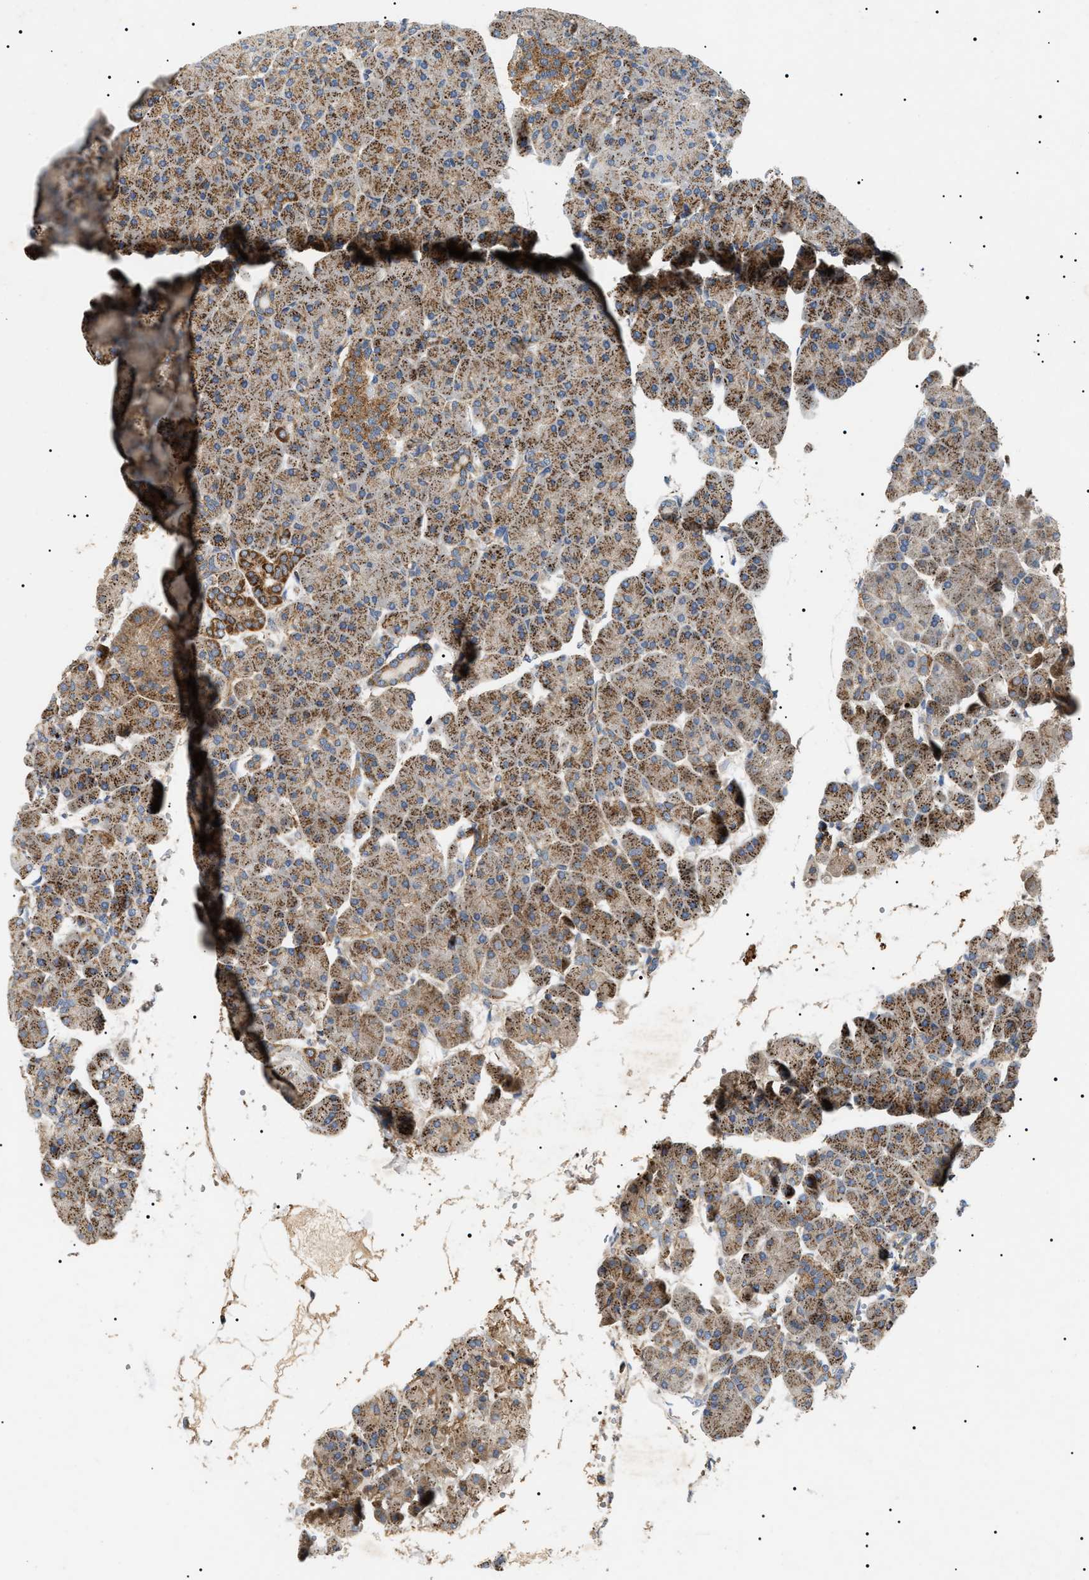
{"staining": {"intensity": "moderate", "quantity": ">75%", "location": "cytoplasmic/membranous"}, "tissue": "pancreas", "cell_type": "Exocrine glandular cells", "image_type": "normal", "snomed": [{"axis": "morphology", "description": "Normal tissue, NOS"}, {"axis": "topography", "description": "Pancreas"}], "caption": "Exocrine glandular cells show moderate cytoplasmic/membranous expression in approximately >75% of cells in benign pancreas.", "gene": "OXSM", "patient": {"sex": "male", "age": 35}}